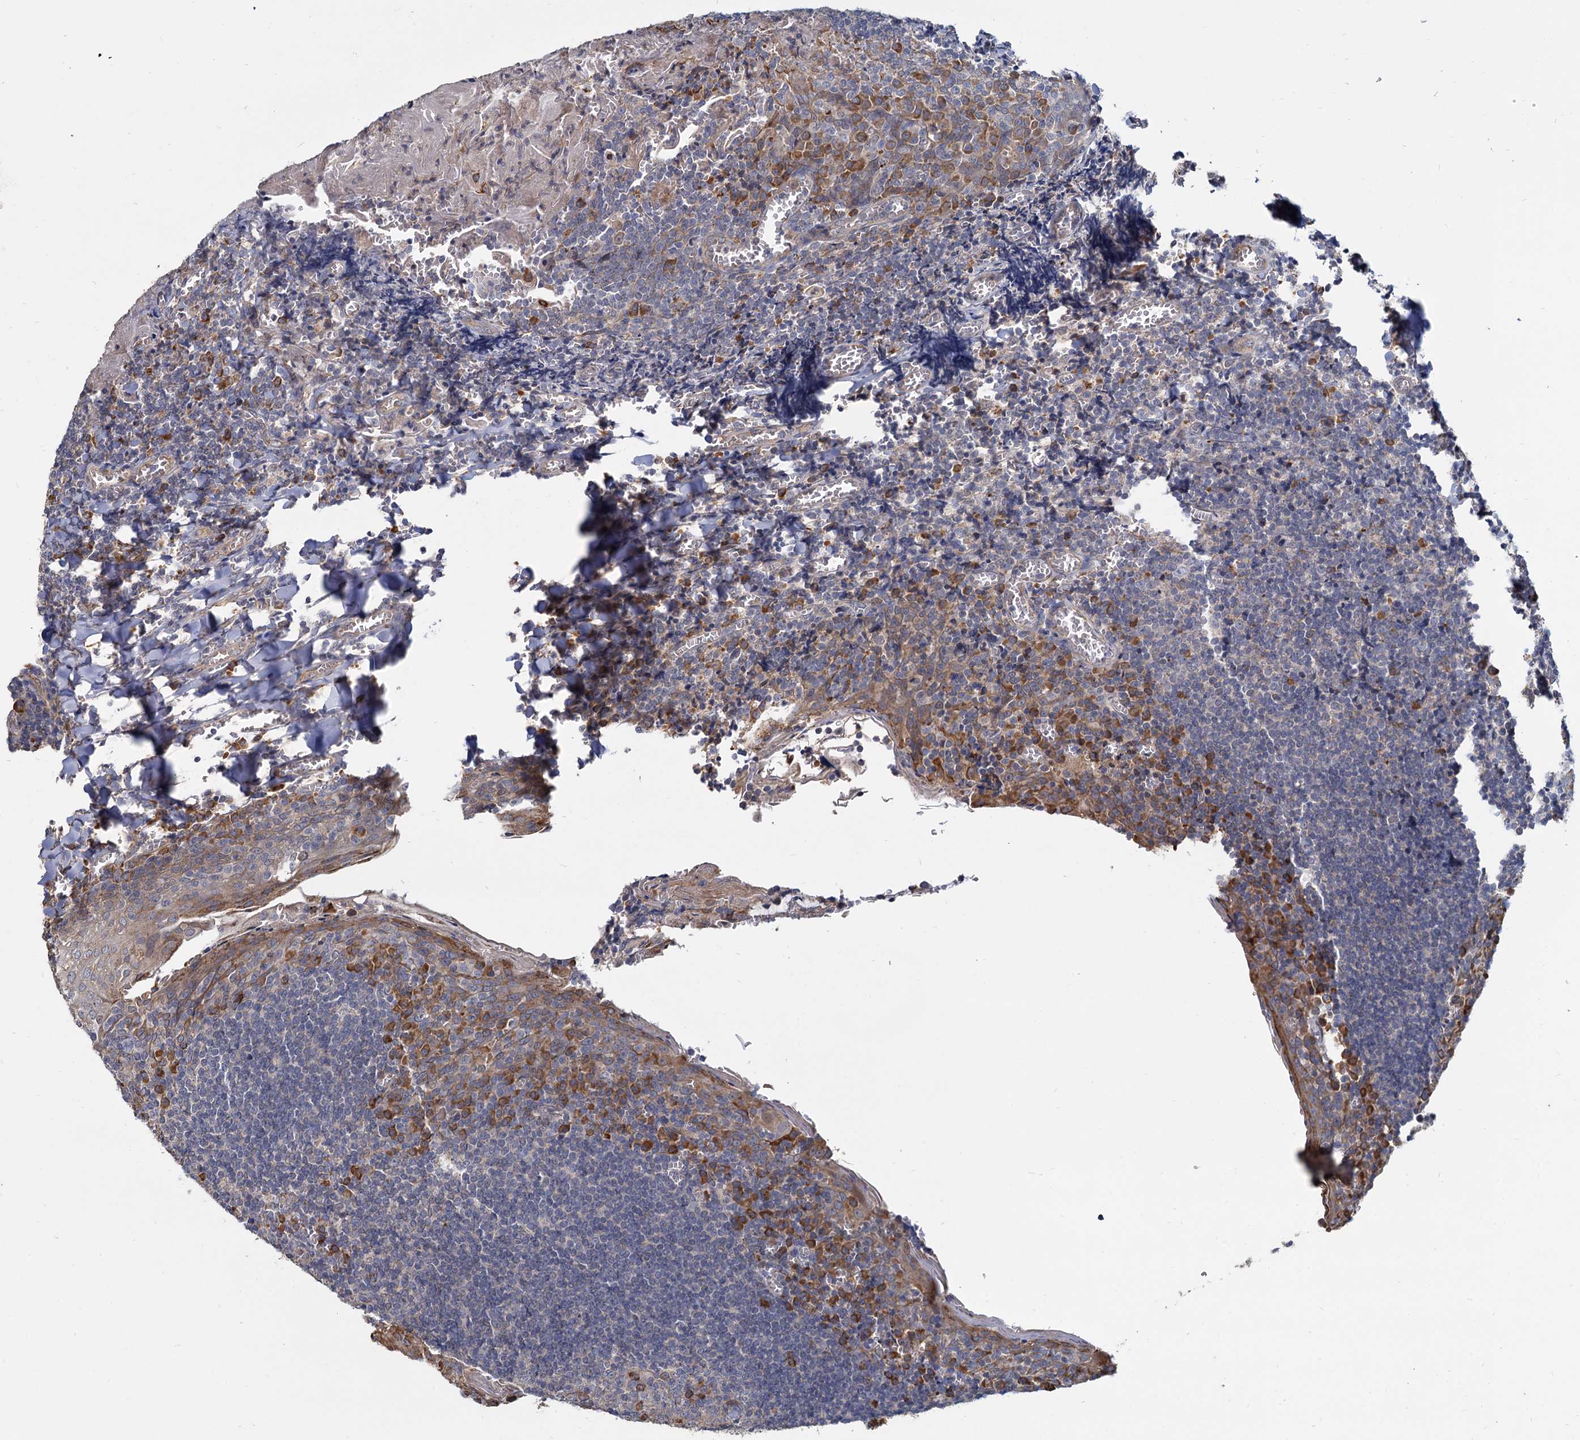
{"staining": {"intensity": "strong", "quantity": "<25%", "location": "cytoplasmic/membranous"}, "tissue": "tonsil", "cell_type": "Germinal center cells", "image_type": "normal", "snomed": [{"axis": "morphology", "description": "Normal tissue, NOS"}, {"axis": "topography", "description": "Tonsil"}], "caption": "DAB immunohistochemical staining of normal human tonsil reveals strong cytoplasmic/membranous protein positivity in about <25% of germinal center cells. (Brightfield microscopy of DAB IHC at high magnification).", "gene": "LRRC51", "patient": {"sex": "male", "age": 27}}